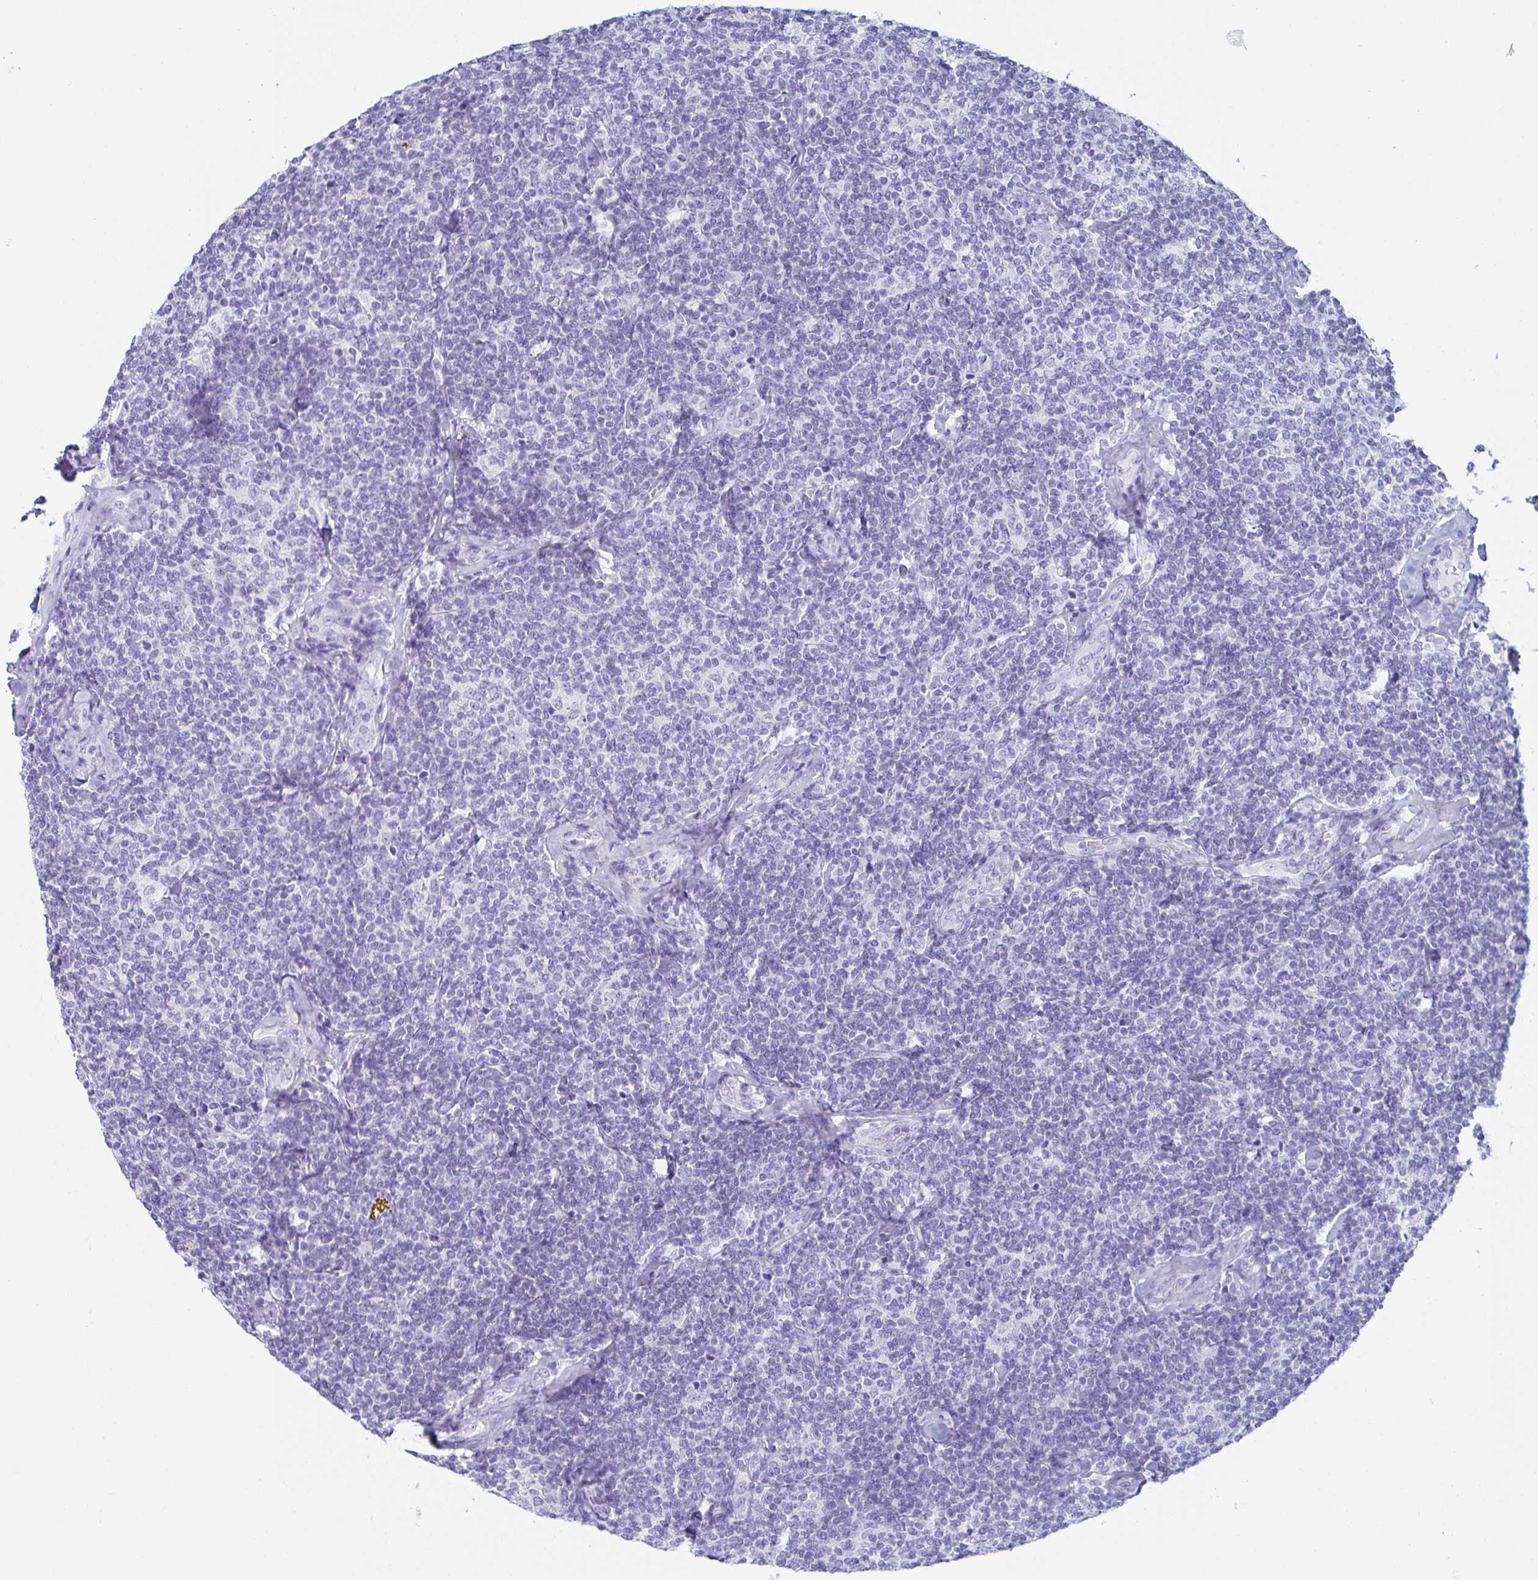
{"staining": {"intensity": "negative", "quantity": "none", "location": "none"}, "tissue": "lymphoma", "cell_type": "Tumor cells", "image_type": "cancer", "snomed": [{"axis": "morphology", "description": "Malignant lymphoma, non-Hodgkin's type, Low grade"}, {"axis": "topography", "description": "Lymph node"}], "caption": "A high-resolution micrograph shows immunohistochemistry (IHC) staining of lymphoma, which exhibits no significant expression in tumor cells. (Brightfield microscopy of DAB immunohistochemistry at high magnification).", "gene": "ZG16B", "patient": {"sex": "female", "age": 56}}